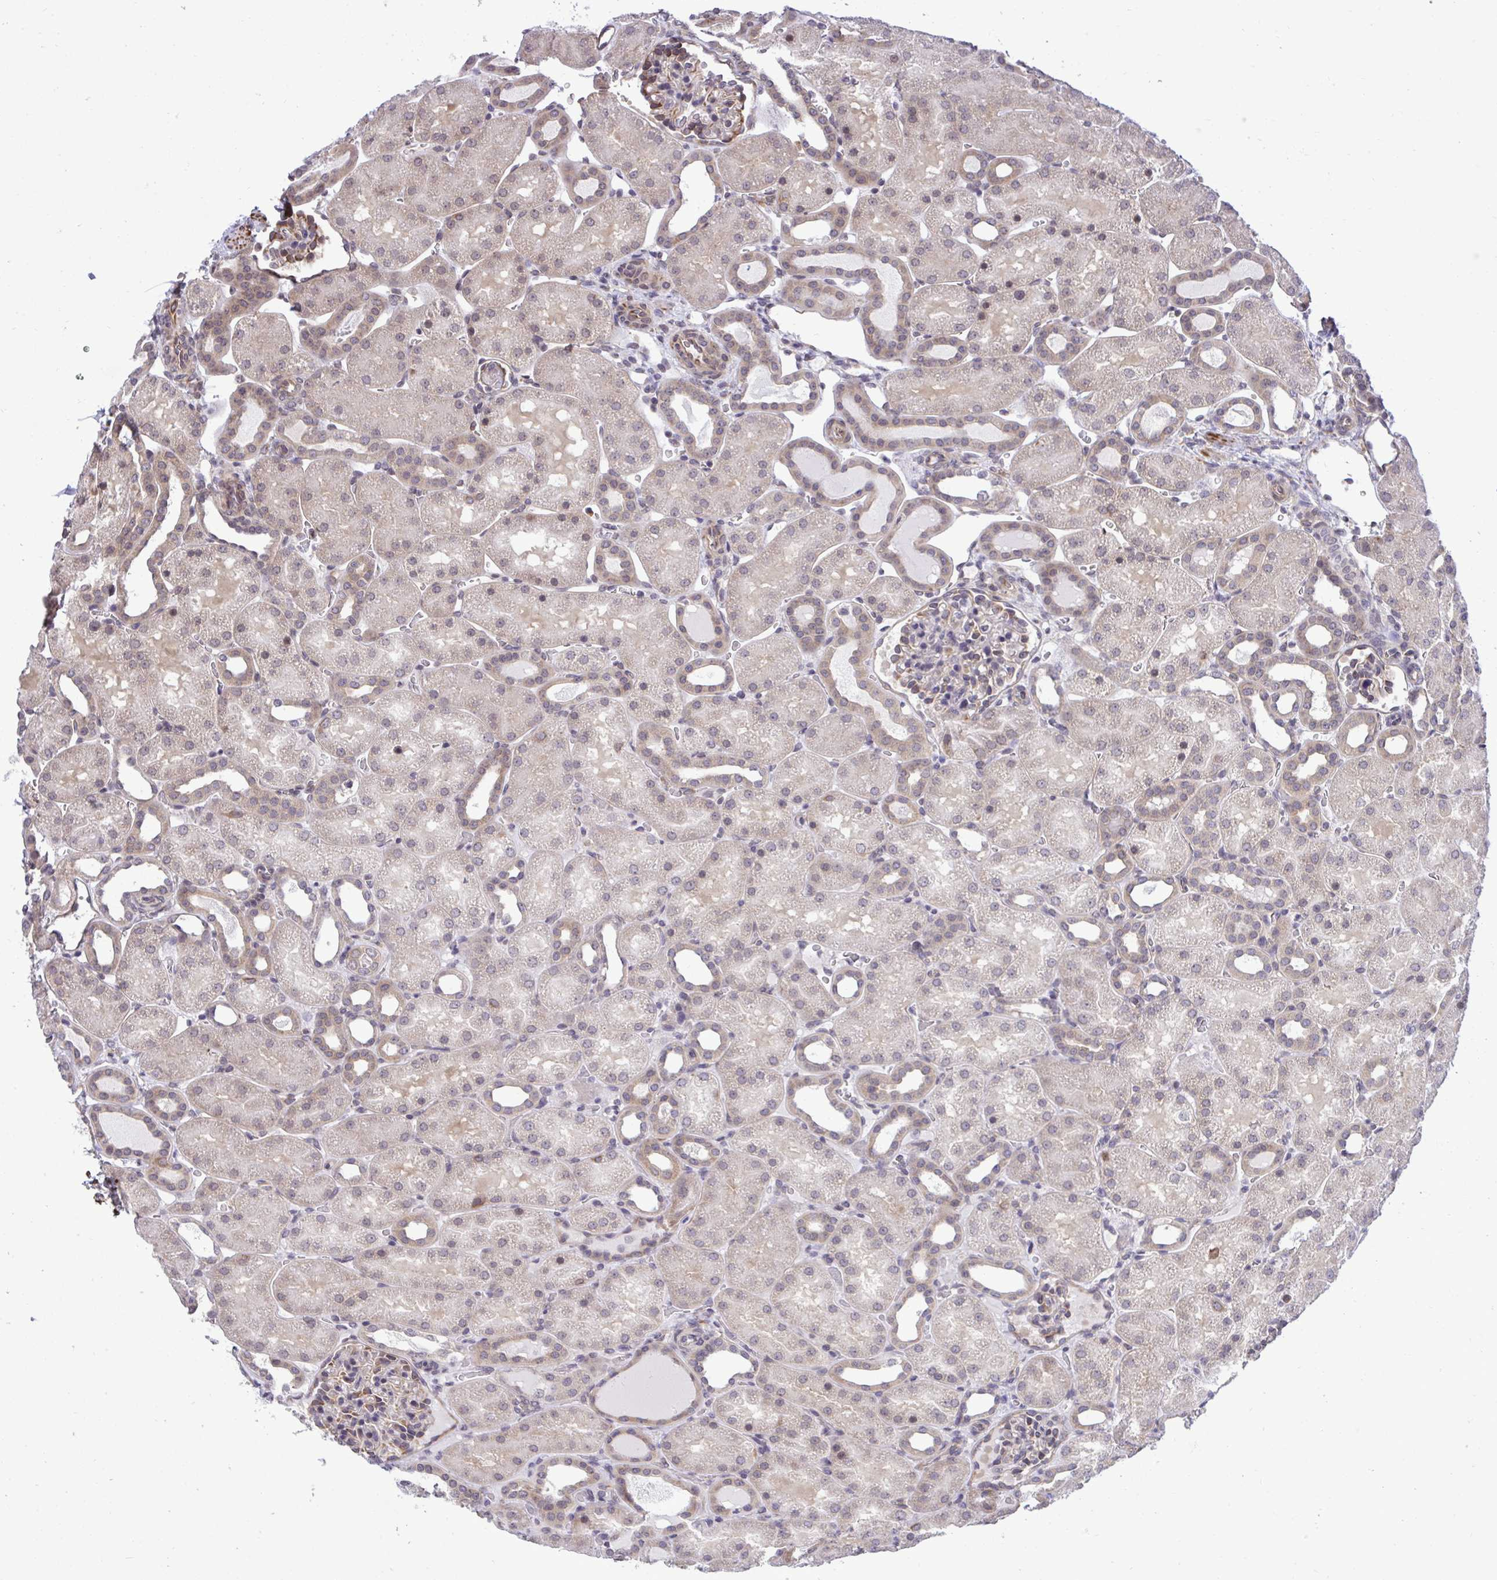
{"staining": {"intensity": "moderate", "quantity": "25%-75%", "location": "cytoplasmic/membranous"}, "tissue": "kidney", "cell_type": "Cells in glomeruli", "image_type": "normal", "snomed": [{"axis": "morphology", "description": "Normal tissue, NOS"}, {"axis": "topography", "description": "Kidney"}], "caption": "This micrograph reveals unremarkable kidney stained with immunohistochemistry to label a protein in brown. The cytoplasmic/membranous of cells in glomeruli show moderate positivity for the protein. Nuclei are counter-stained blue.", "gene": "RPS15", "patient": {"sex": "male", "age": 2}}